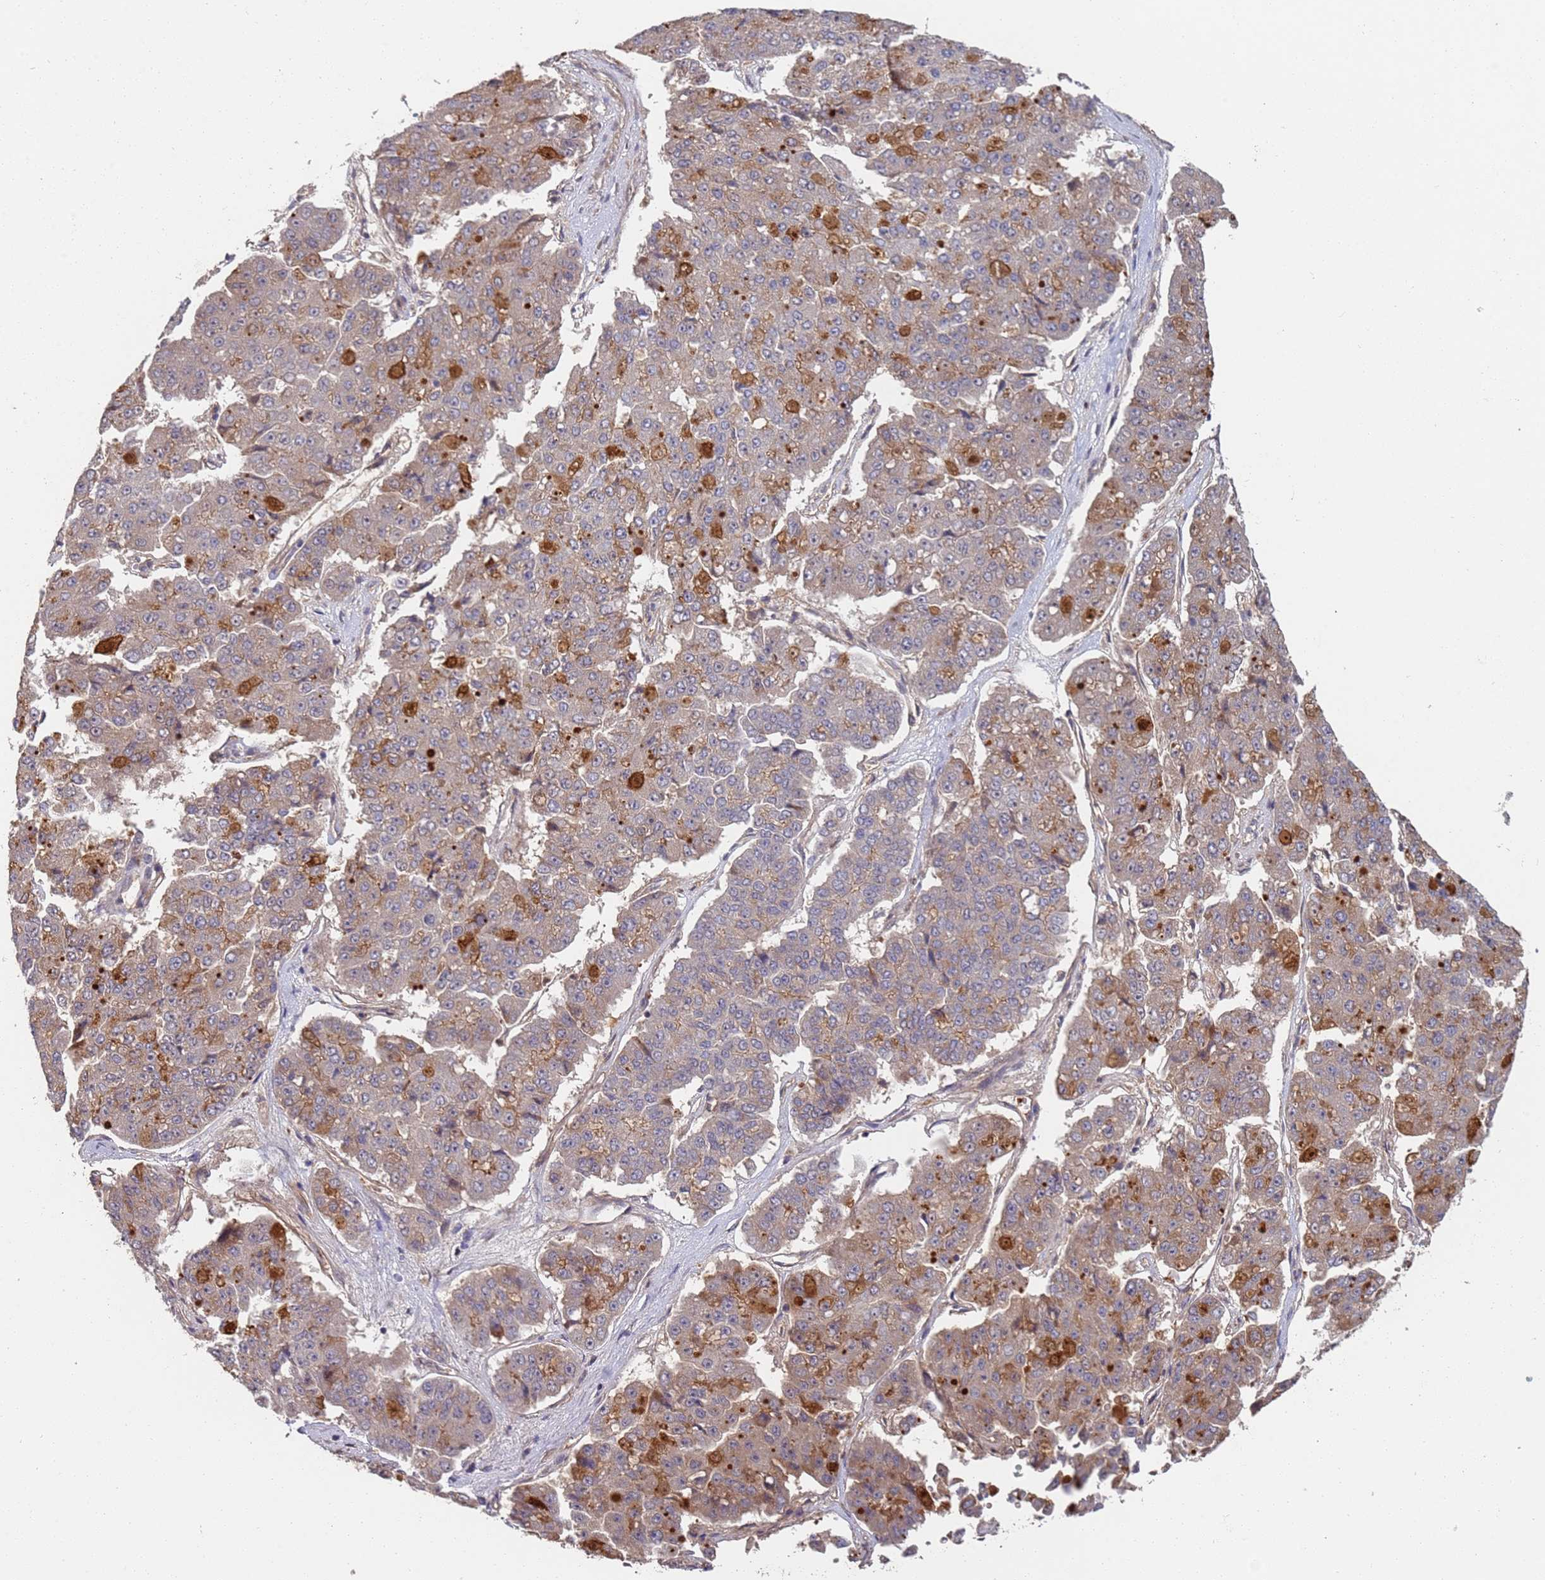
{"staining": {"intensity": "moderate", "quantity": "<25%", "location": "cytoplasmic/membranous"}, "tissue": "pancreatic cancer", "cell_type": "Tumor cells", "image_type": "cancer", "snomed": [{"axis": "morphology", "description": "Adenocarcinoma, NOS"}, {"axis": "topography", "description": "Pancreas"}], "caption": "Immunohistochemical staining of human pancreatic cancer shows moderate cytoplasmic/membranous protein positivity in approximately <25% of tumor cells.", "gene": "ABCB6", "patient": {"sex": "male", "age": 50}}